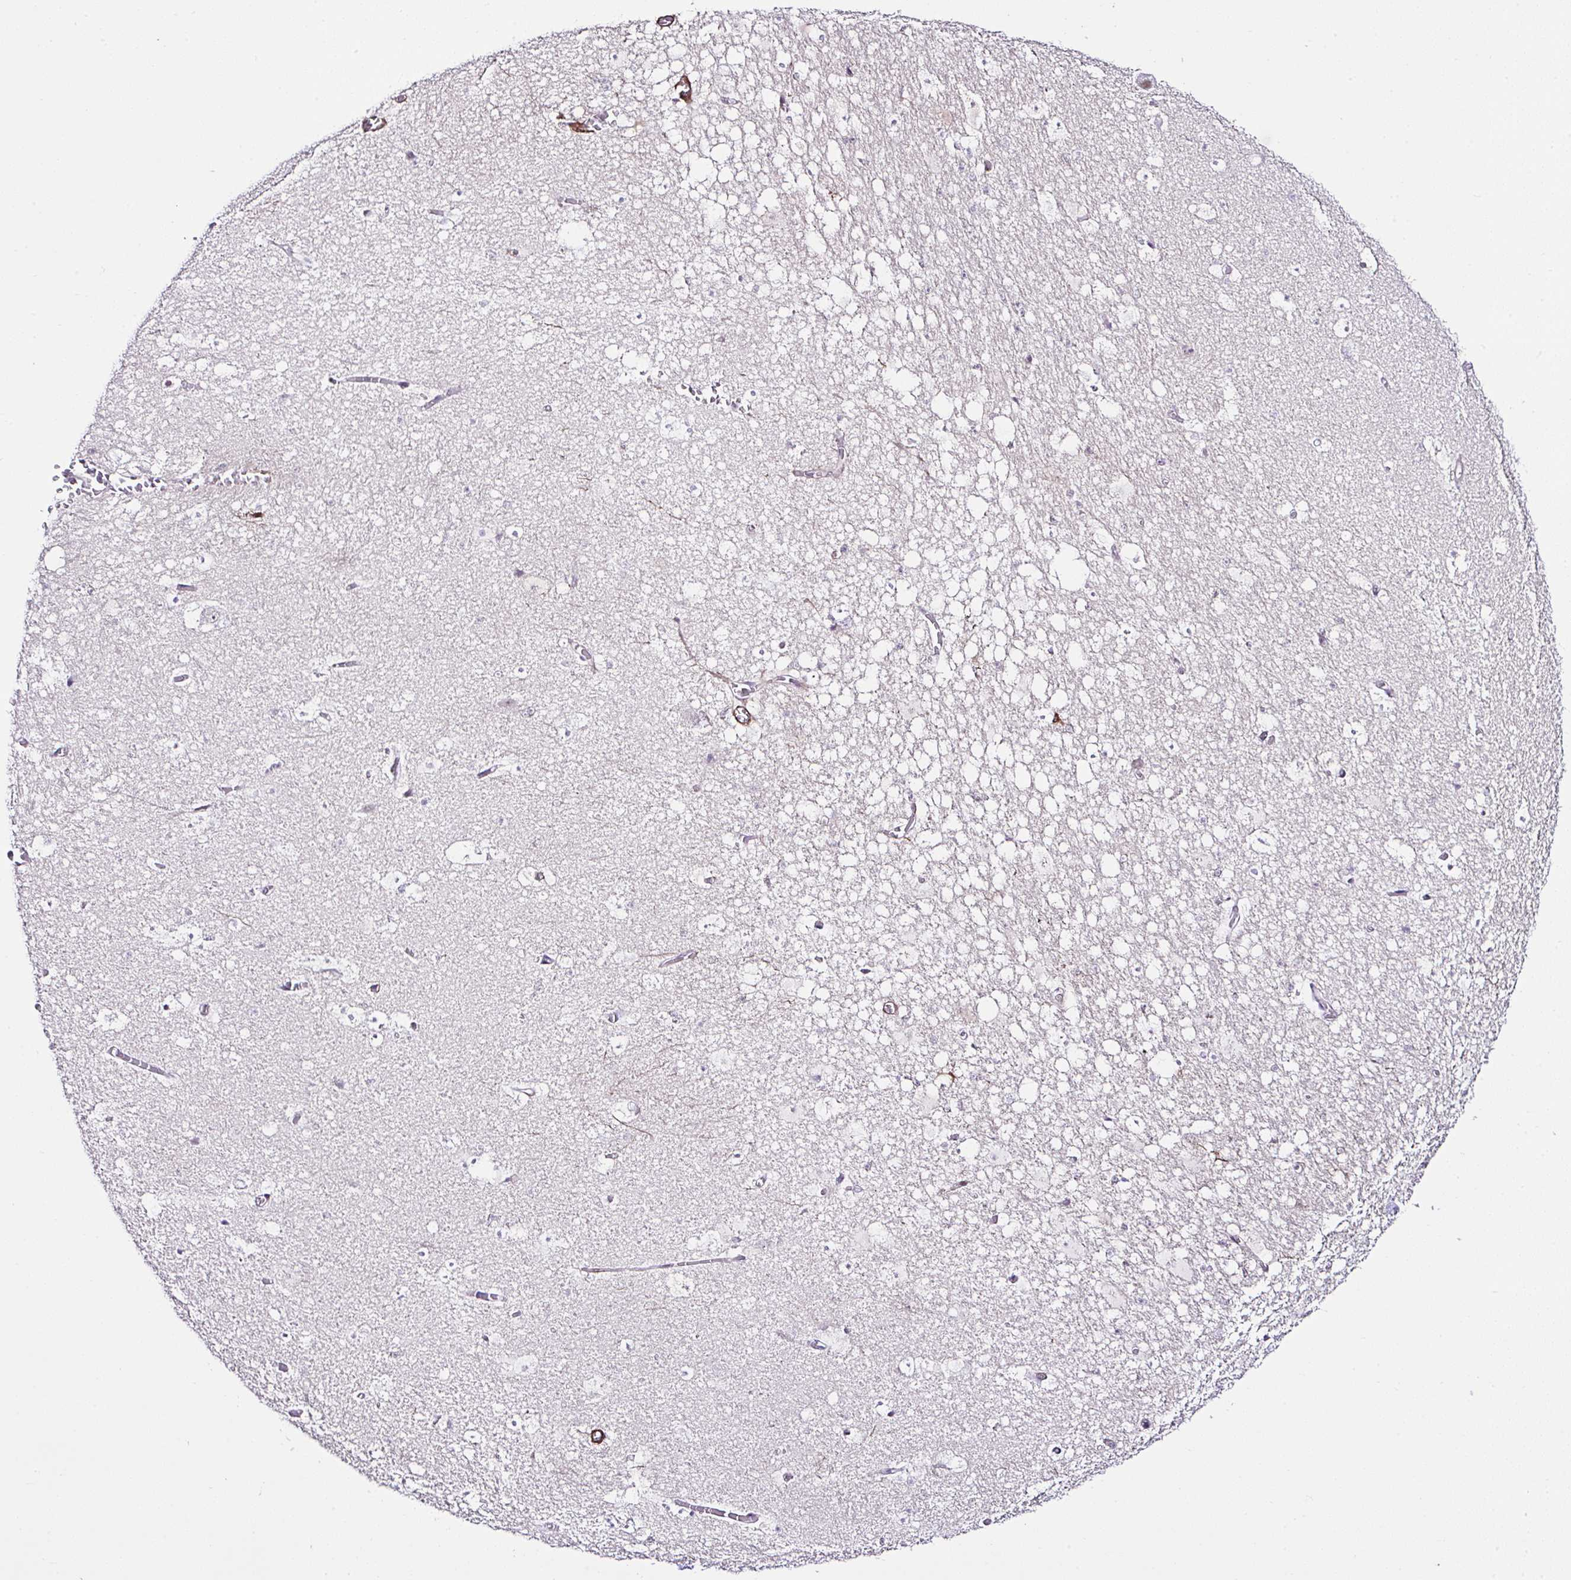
{"staining": {"intensity": "negative", "quantity": "none", "location": "none"}, "tissue": "hippocampus", "cell_type": "Glial cells", "image_type": "normal", "snomed": [{"axis": "morphology", "description": "Normal tissue, NOS"}, {"axis": "topography", "description": "Hippocampus"}], "caption": "This photomicrograph is of unremarkable hippocampus stained with immunohistochemistry (IHC) to label a protein in brown with the nuclei are counter-stained blue. There is no staining in glial cells.", "gene": "FBXO34", "patient": {"sex": "female", "age": 42}}